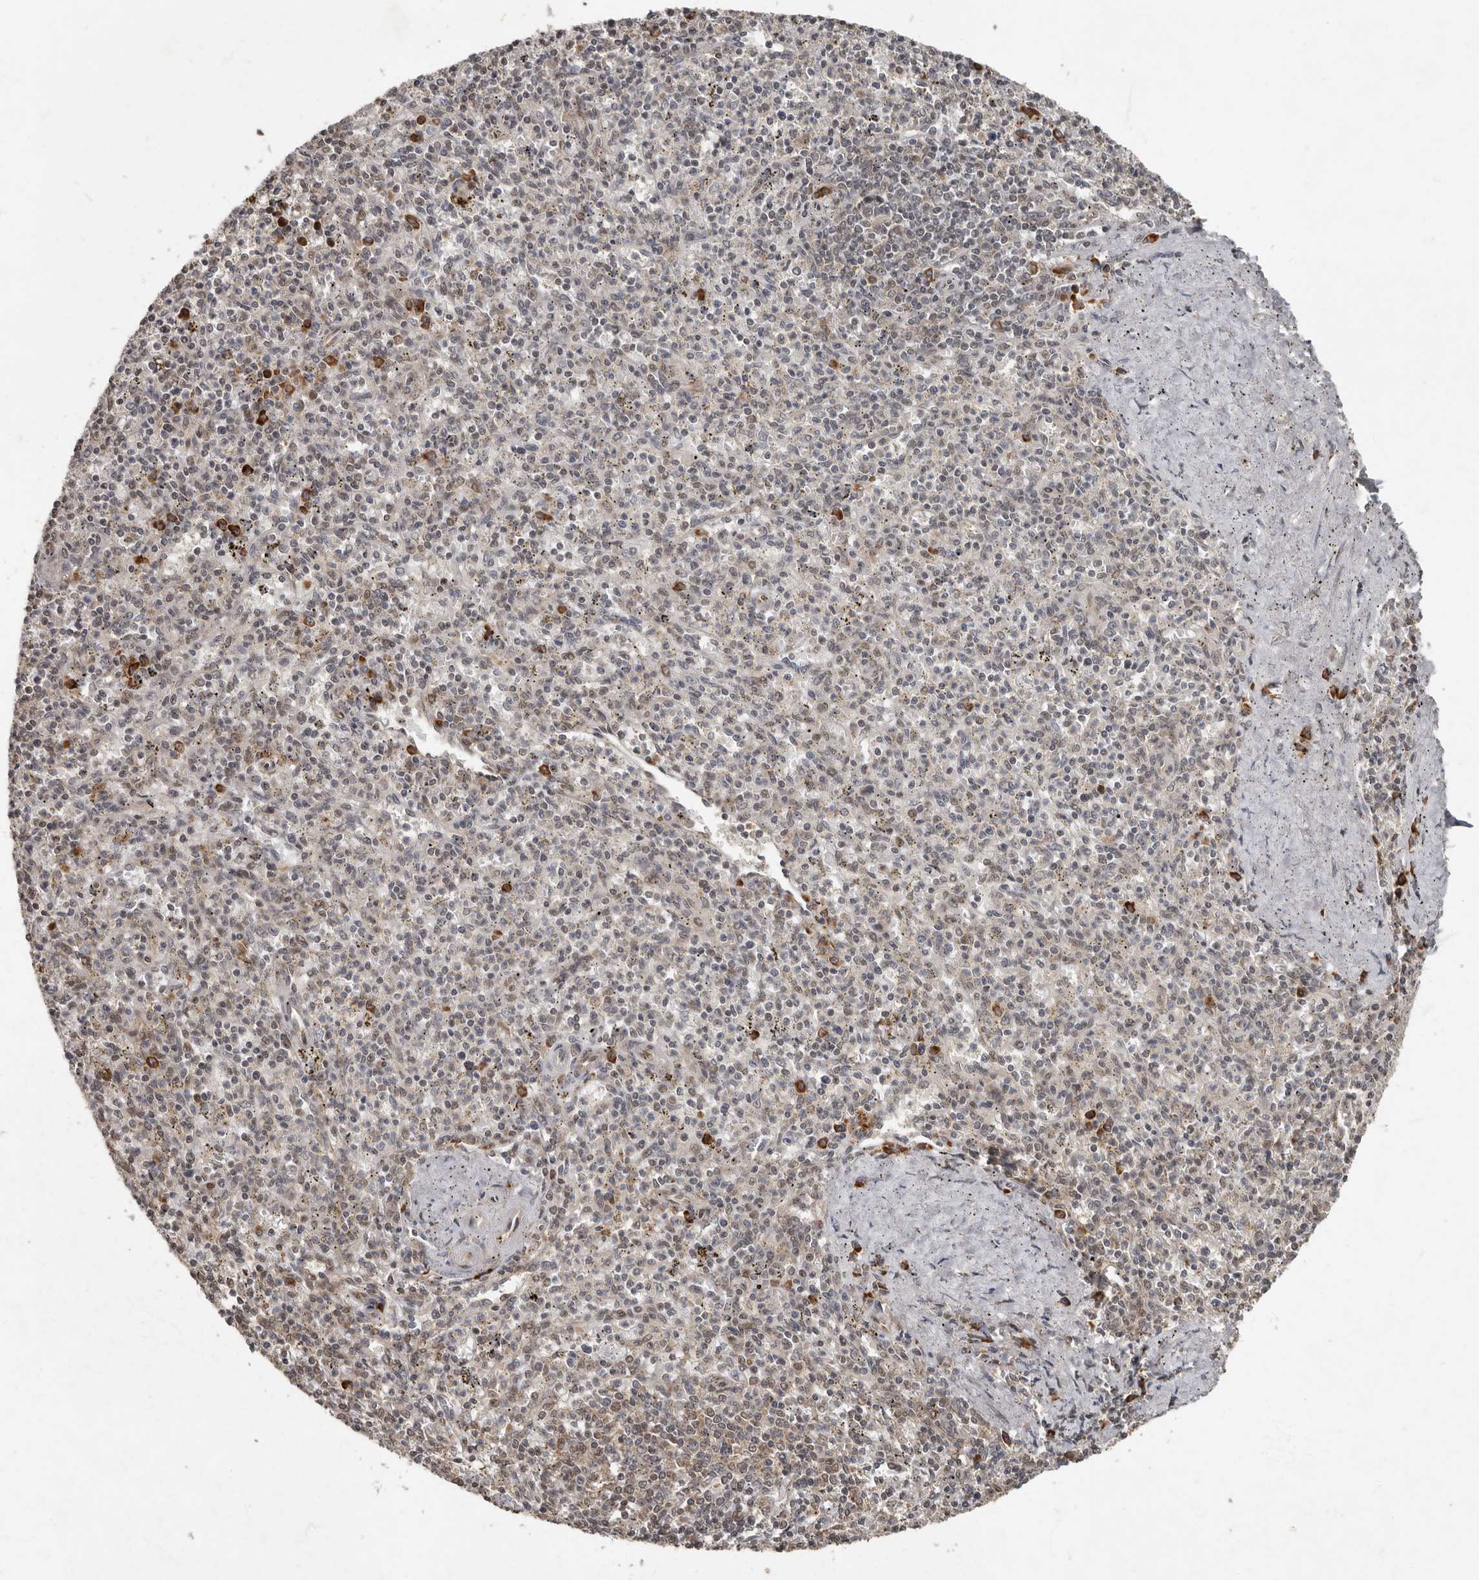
{"staining": {"intensity": "moderate", "quantity": "<25%", "location": "cytoplasmic/membranous"}, "tissue": "spleen", "cell_type": "Cells in red pulp", "image_type": "normal", "snomed": [{"axis": "morphology", "description": "Normal tissue, NOS"}, {"axis": "topography", "description": "Spleen"}], "caption": "High-power microscopy captured an immunohistochemistry micrograph of benign spleen, revealing moderate cytoplasmic/membranous staining in approximately <25% of cells in red pulp.", "gene": "LRGUK", "patient": {"sex": "male", "age": 72}}